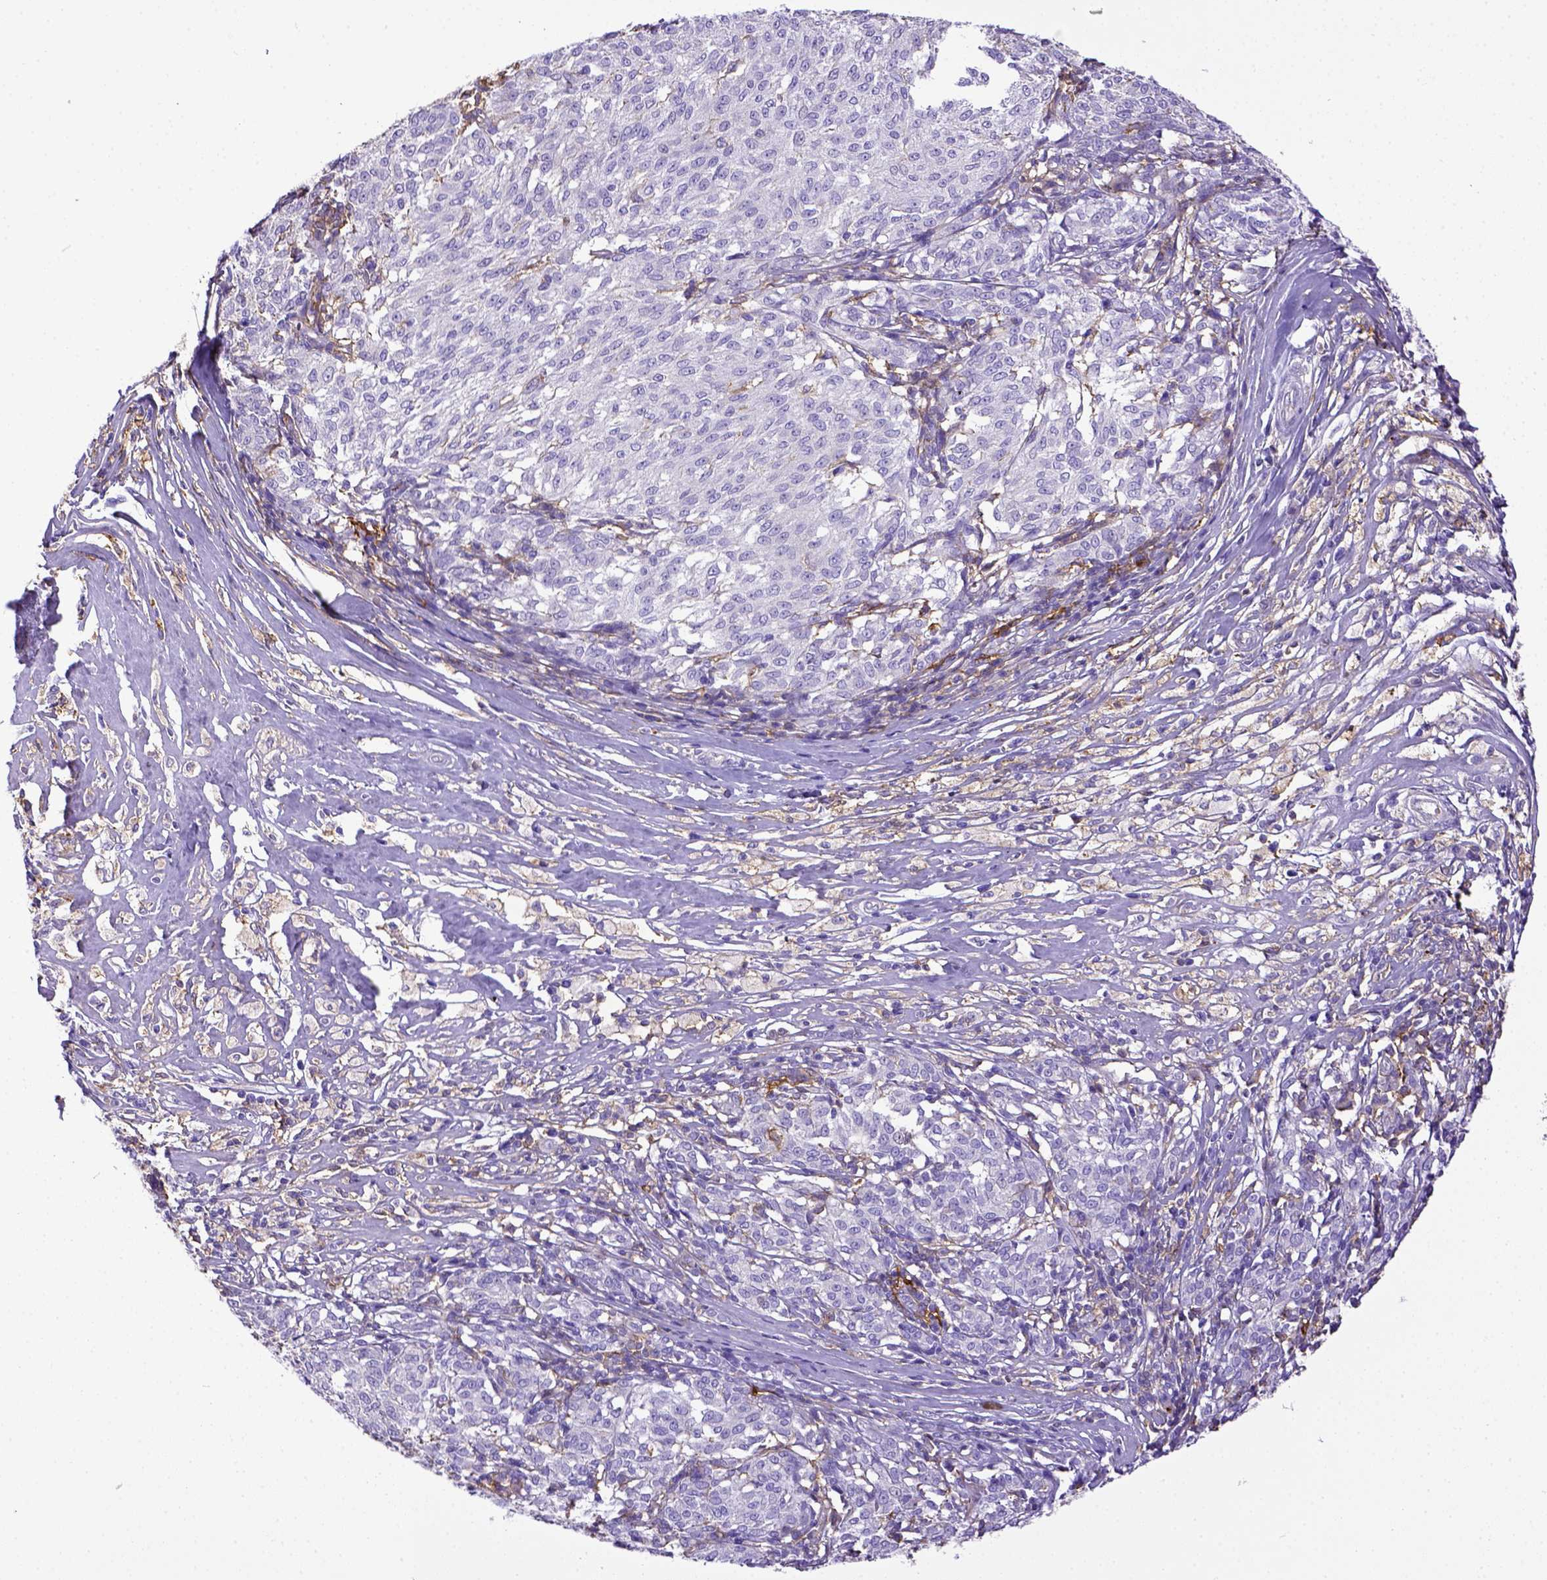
{"staining": {"intensity": "negative", "quantity": "none", "location": "none"}, "tissue": "melanoma", "cell_type": "Tumor cells", "image_type": "cancer", "snomed": [{"axis": "morphology", "description": "Malignant melanoma, NOS"}, {"axis": "topography", "description": "Skin"}], "caption": "Tumor cells show no significant protein expression in melanoma.", "gene": "CD40", "patient": {"sex": "female", "age": 72}}